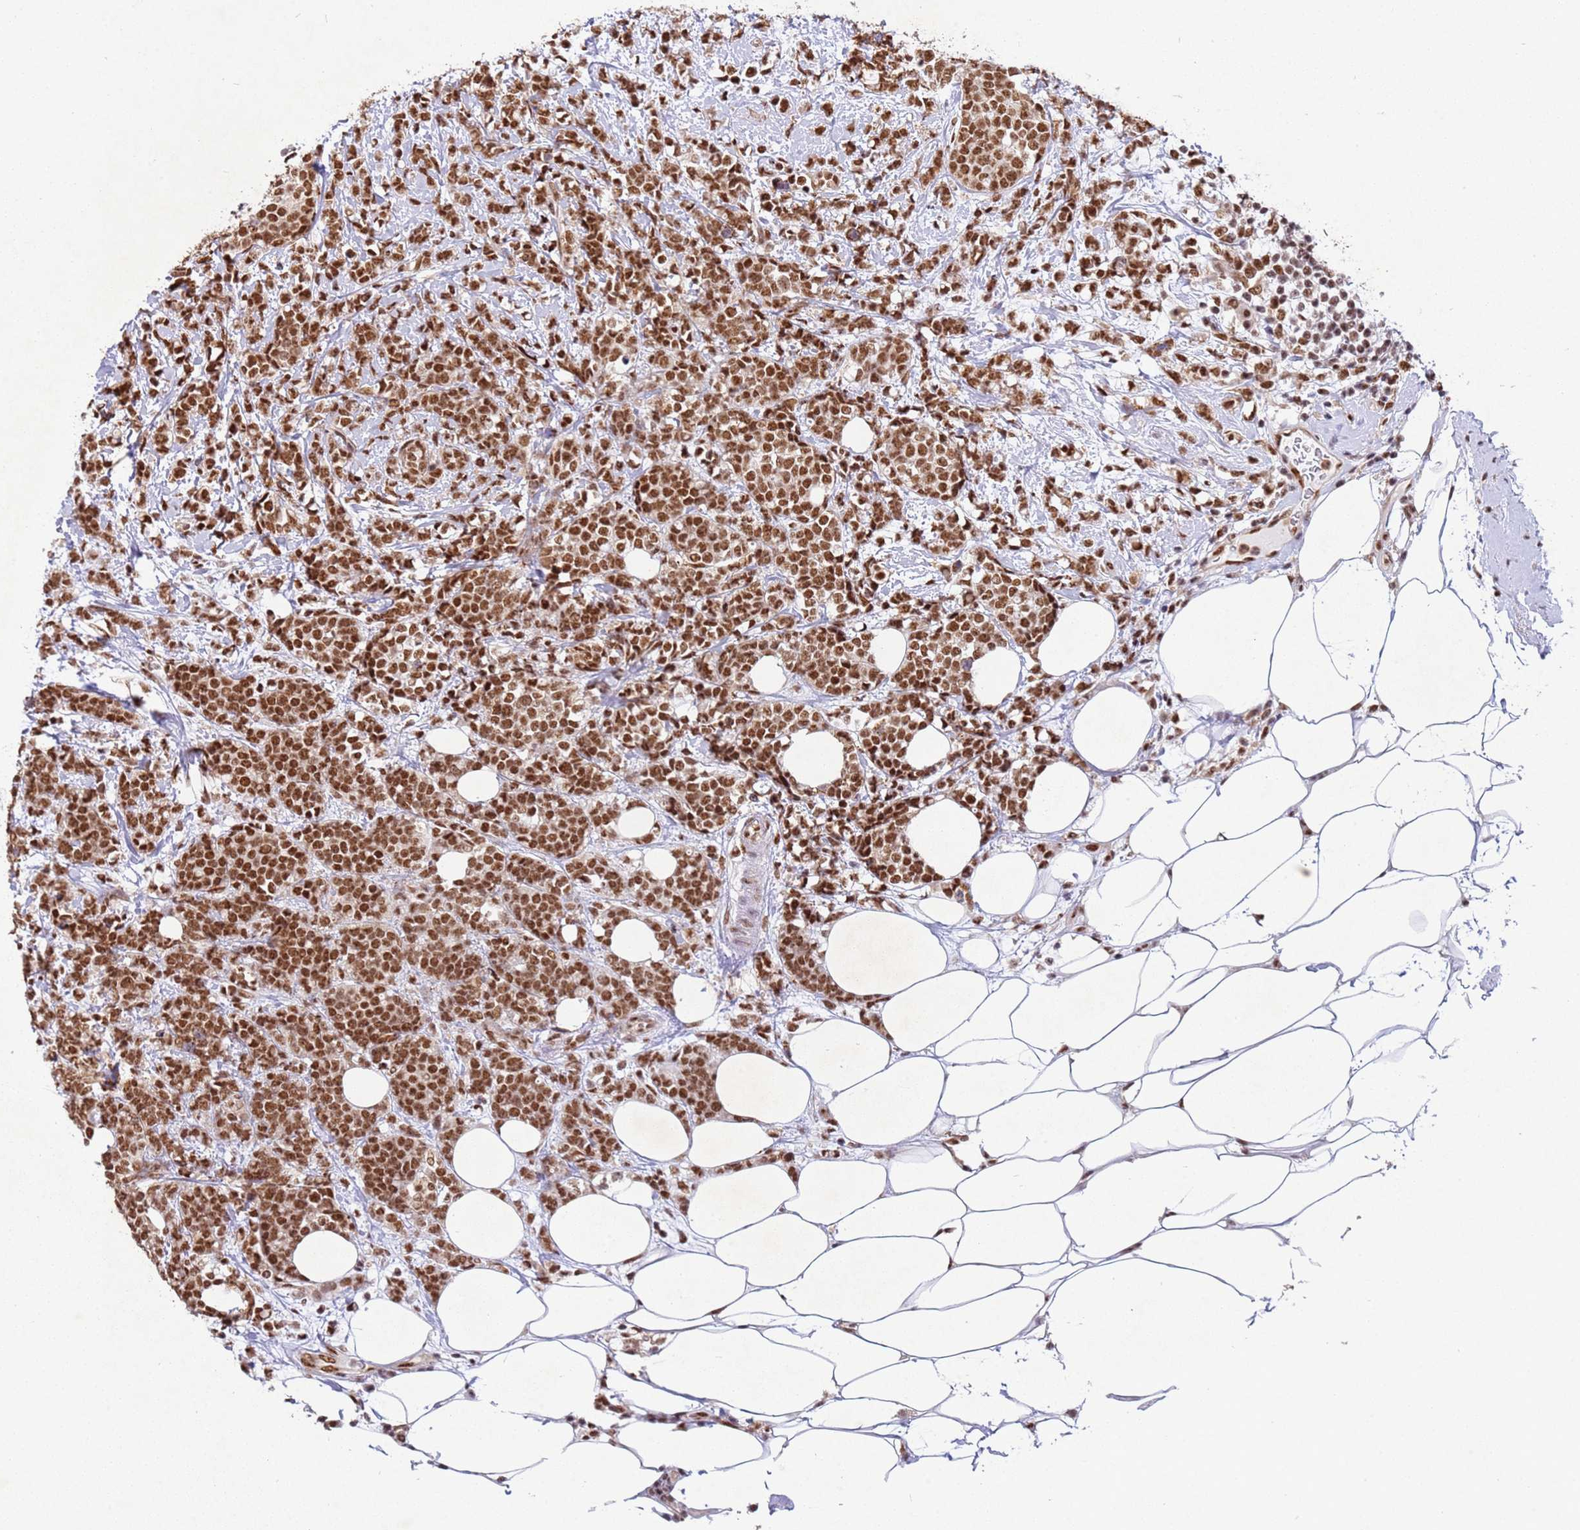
{"staining": {"intensity": "strong", "quantity": ">75%", "location": "nuclear"}, "tissue": "breast cancer", "cell_type": "Tumor cells", "image_type": "cancer", "snomed": [{"axis": "morphology", "description": "Lobular carcinoma"}, {"axis": "topography", "description": "Breast"}], "caption": "Breast lobular carcinoma stained with DAB immunohistochemistry exhibits high levels of strong nuclear expression in about >75% of tumor cells. The staining is performed using DAB brown chromogen to label protein expression. The nuclei are counter-stained blue using hematoxylin.", "gene": "ESF1", "patient": {"sex": "female", "age": 58}}